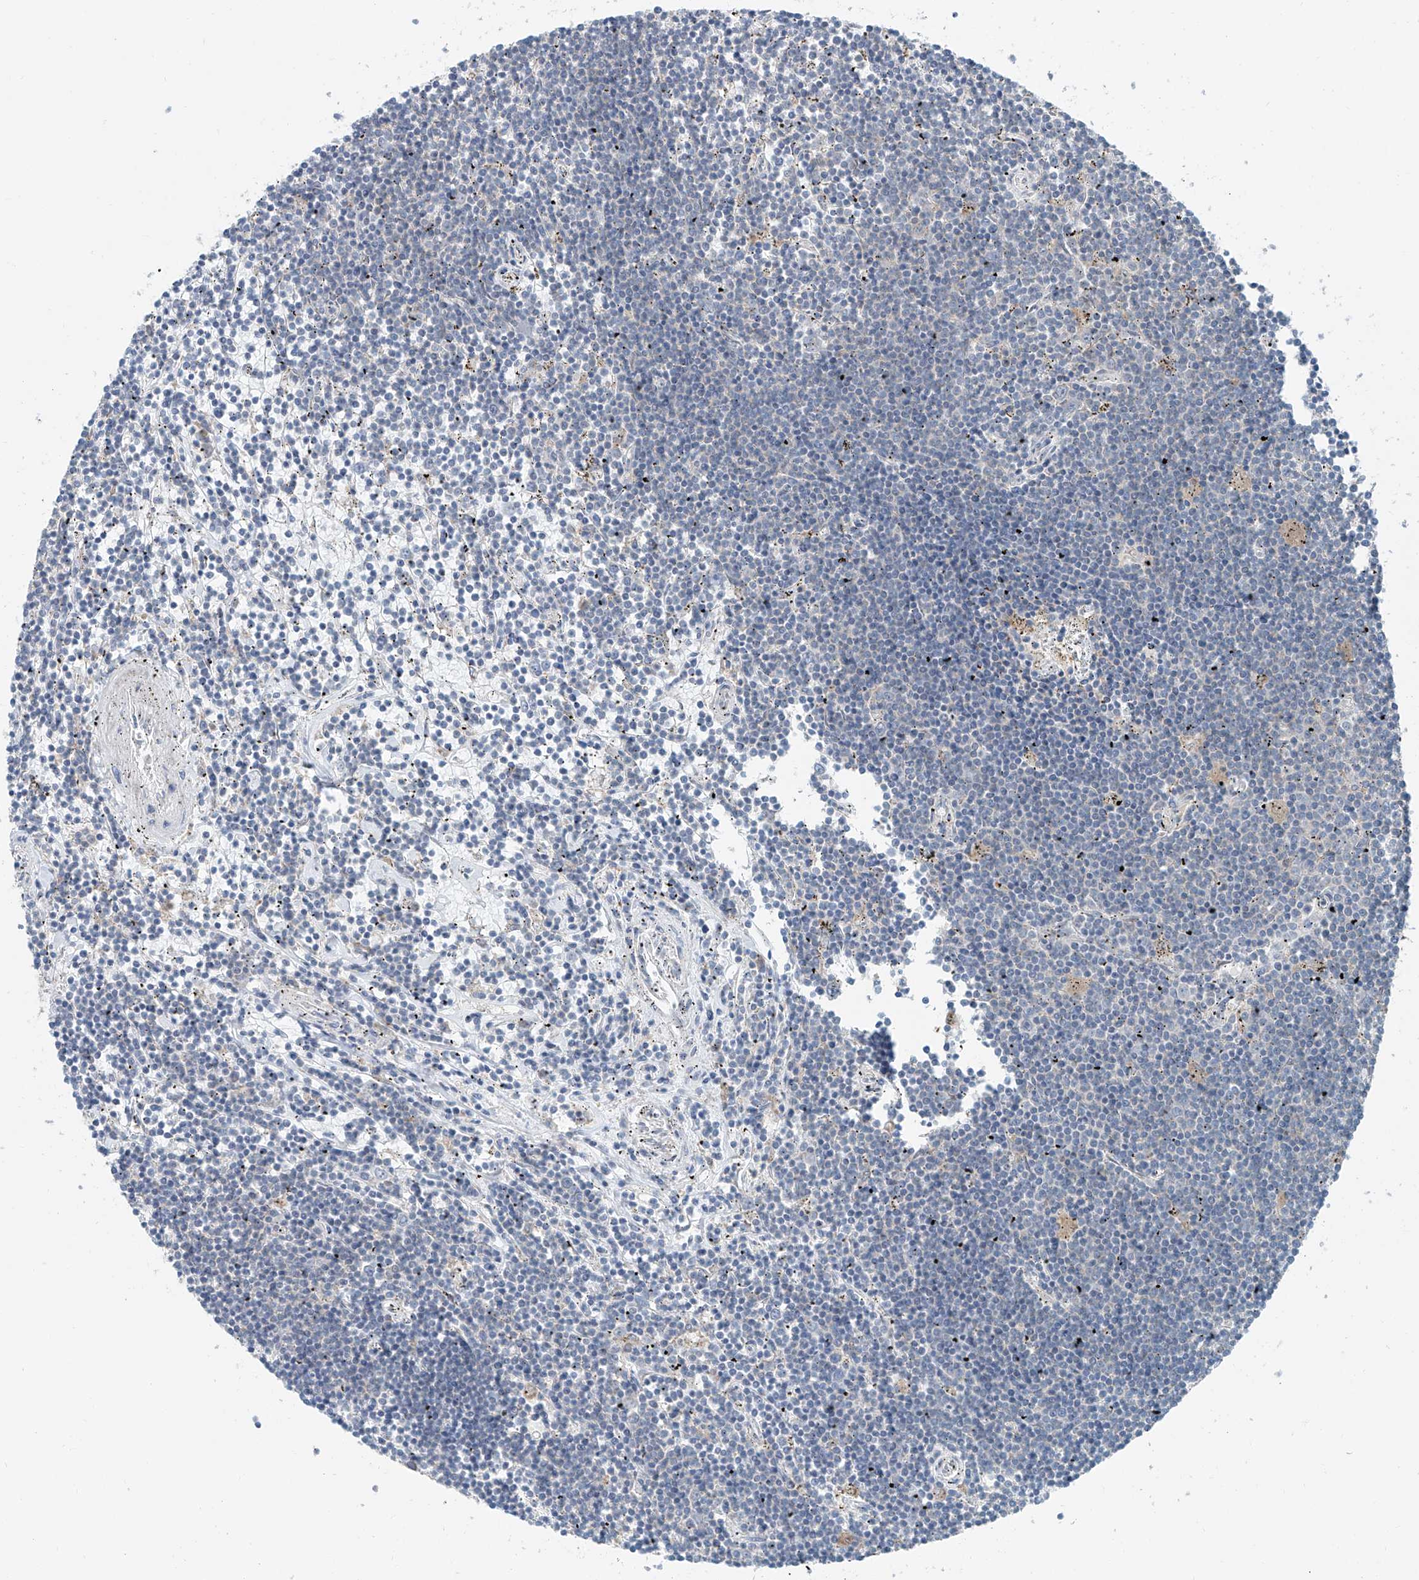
{"staining": {"intensity": "negative", "quantity": "none", "location": "none"}, "tissue": "lymphoma", "cell_type": "Tumor cells", "image_type": "cancer", "snomed": [{"axis": "morphology", "description": "Malignant lymphoma, non-Hodgkin's type, Low grade"}, {"axis": "topography", "description": "Spleen"}], "caption": "Tumor cells show no significant protein expression in low-grade malignant lymphoma, non-Hodgkin's type.", "gene": "KCNK10", "patient": {"sex": "male", "age": 76}}